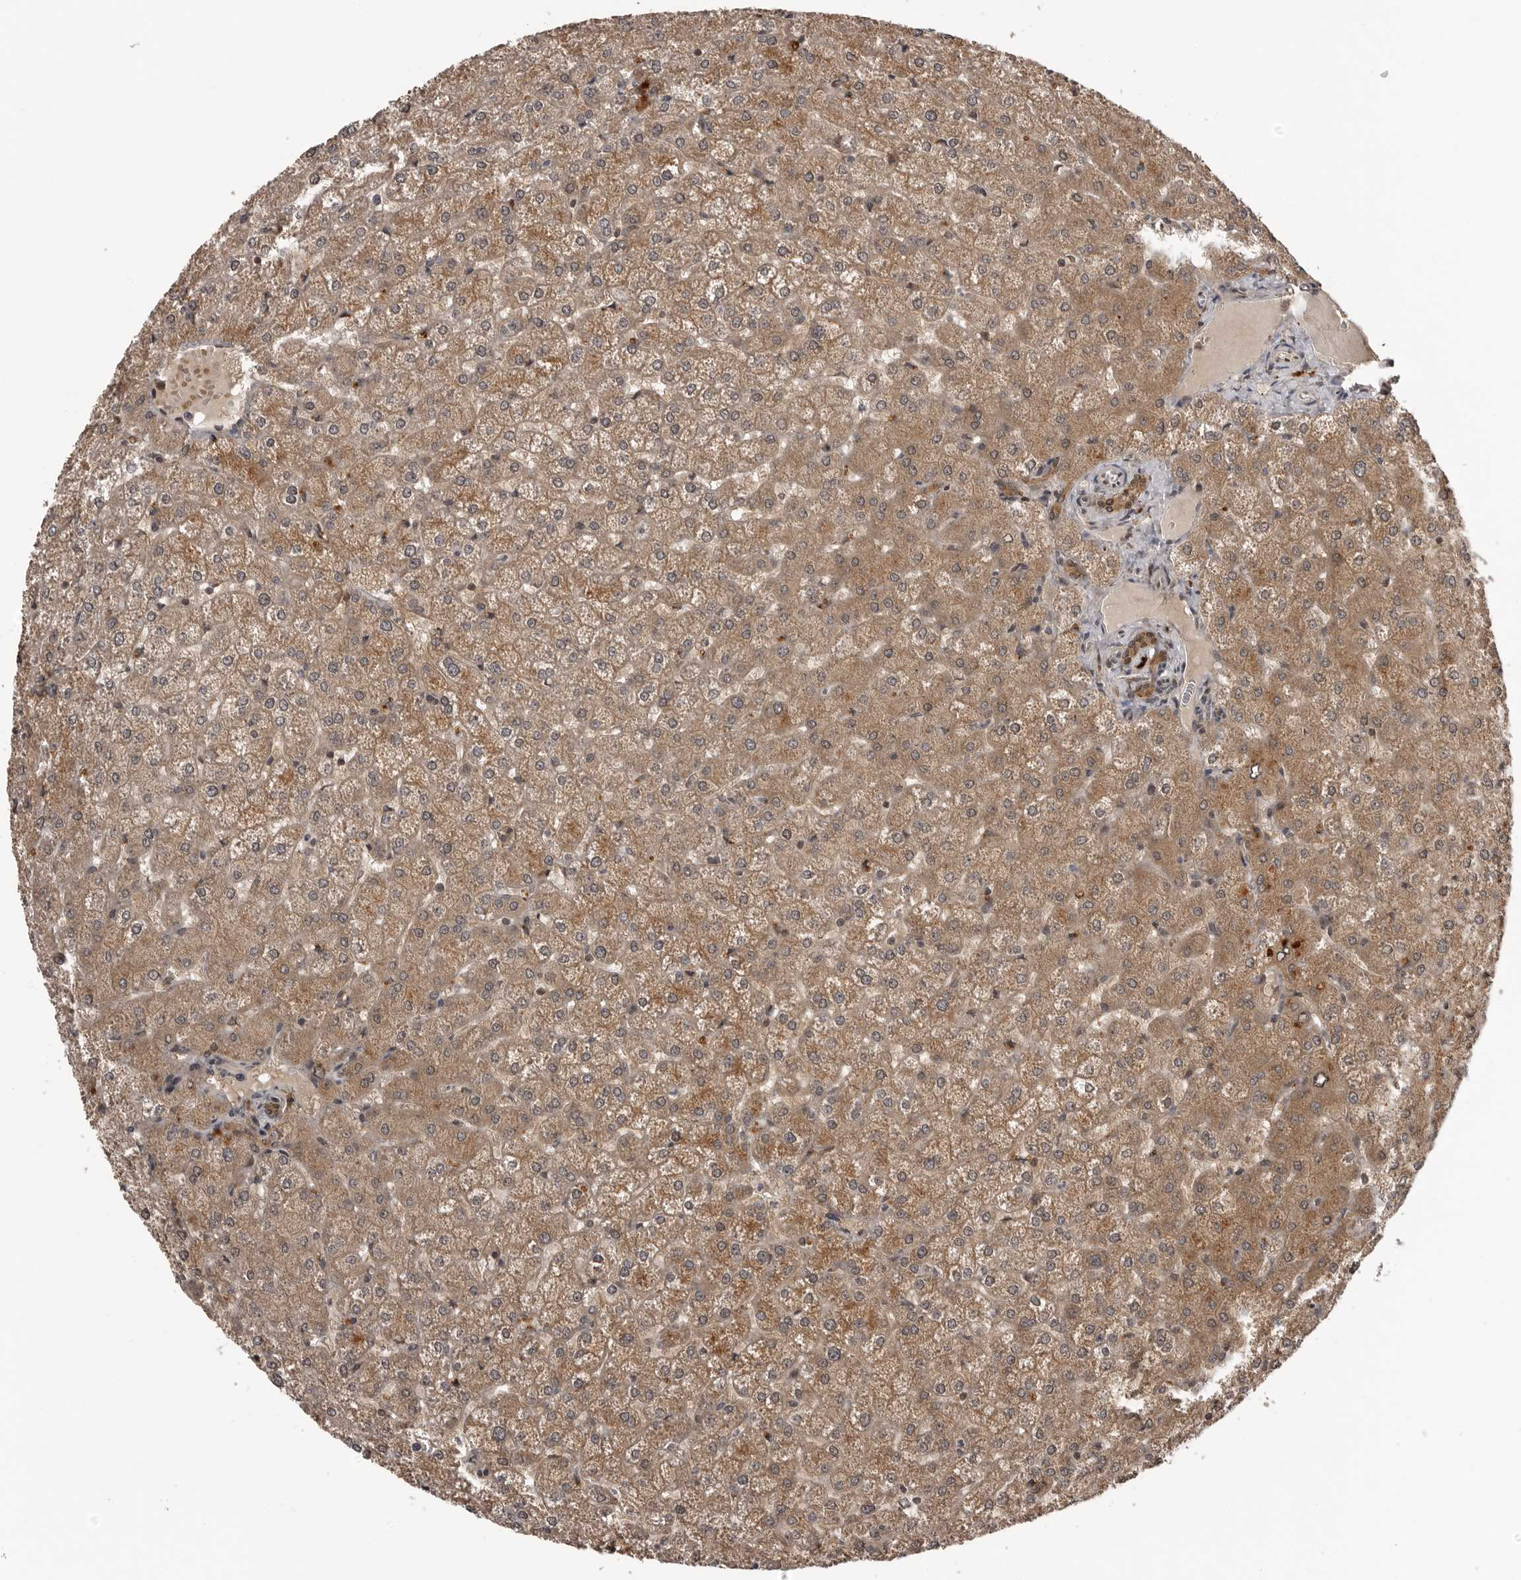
{"staining": {"intensity": "moderate", "quantity": ">75%", "location": "cytoplasmic/membranous"}, "tissue": "liver", "cell_type": "Cholangiocytes", "image_type": "normal", "snomed": [{"axis": "morphology", "description": "Normal tissue, NOS"}, {"axis": "topography", "description": "Liver"}], "caption": "This photomicrograph displays IHC staining of normal human liver, with medium moderate cytoplasmic/membranous expression in approximately >75% of cholangiocytes.", "gene": "AKAP7", "patient": {"sex": "female", "age": 32}}